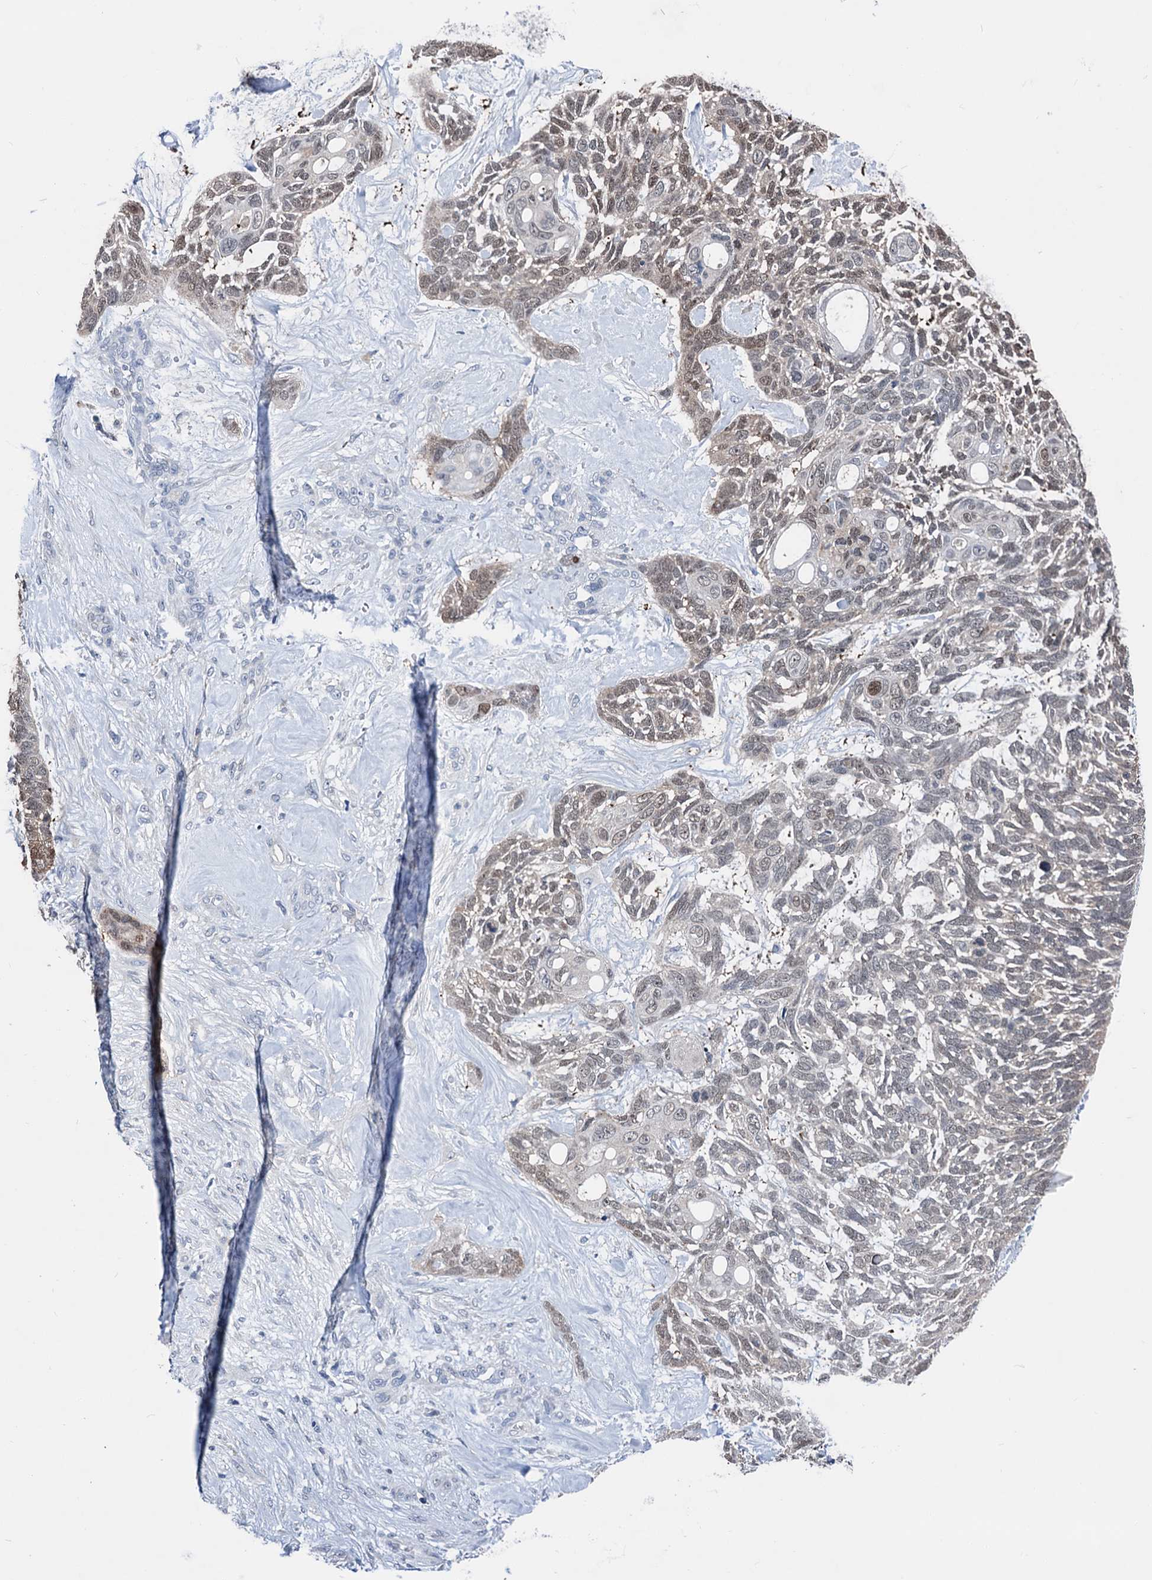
{"staining": {"intensity": "weak", "quantity": "25%-75%", "location": "nuclear"}, "tissue": "skin cancer", "cell_type": "Tumor cells", "image_type": "cancer", "snomed": [{"axis": "morphology", "description": "Basal cell carcinoma"}, {"axis": "topography", "description": "Skin"}], "caption": "Immunohistochemistry of human skin cancer exhibits low levels of weak nuclear expression in approximately 25%-75% of tumor cells. The protein is shown in brown color, while the nuclei are stained blue.", "gene": "GLO1", "patient": {"sex": "male", "age": 88}}